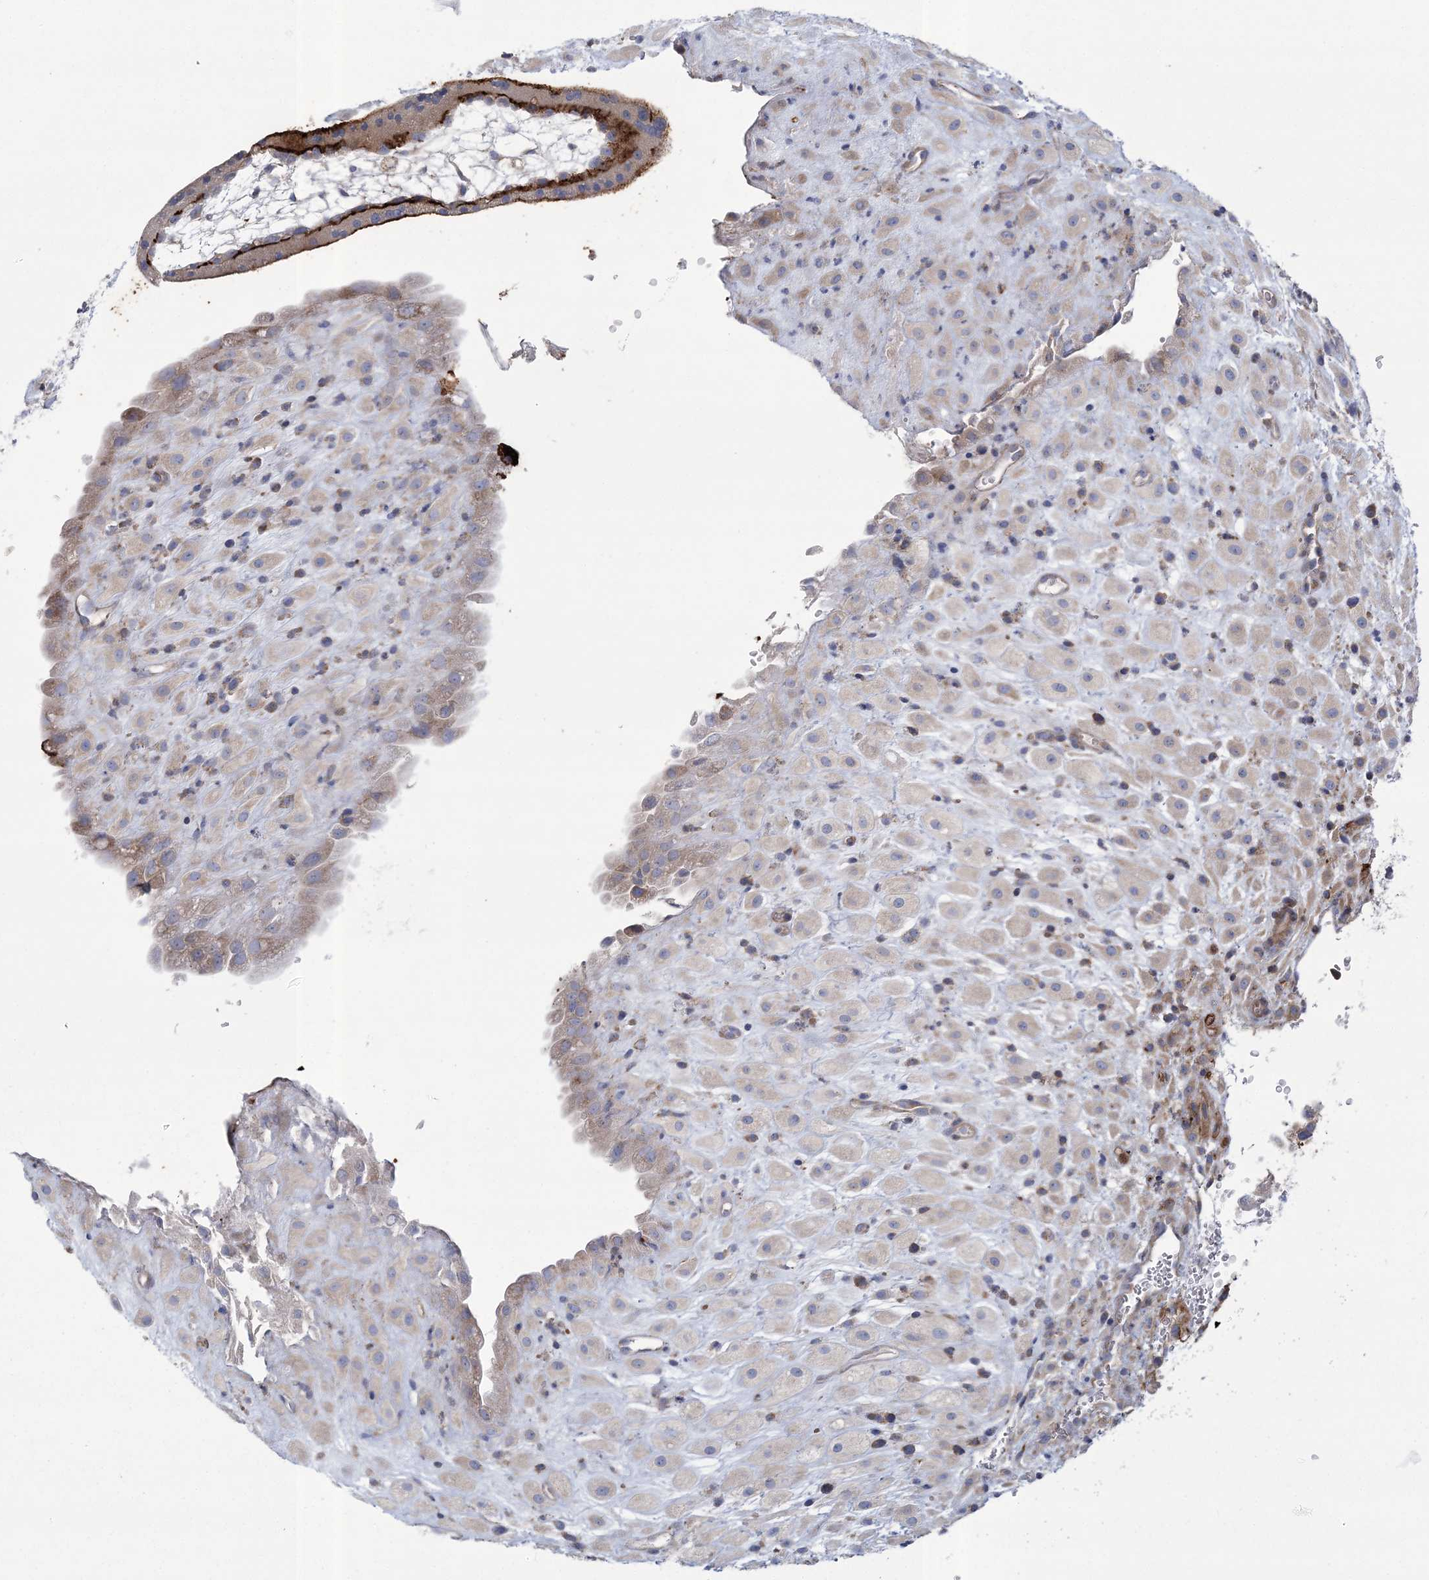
{"staining": {"intensity": "weak", "quantity": "<25%", "location": "cytoplasmic/membranous"}, "tissue": "placenta", "cell_type": "Decidual cells", "image_type": "normal", "snomed": [{"axis": "morphology", "description": "Normal tissue, NOS"}, {"axis": "topography", "description": "Placenta"}], "caption": "Protein analysis of unremarkable placenta reveals no significant positivity in decidual cells.", "gene": "ARSJ", "patient": {"sex": "female", "age": 35}}